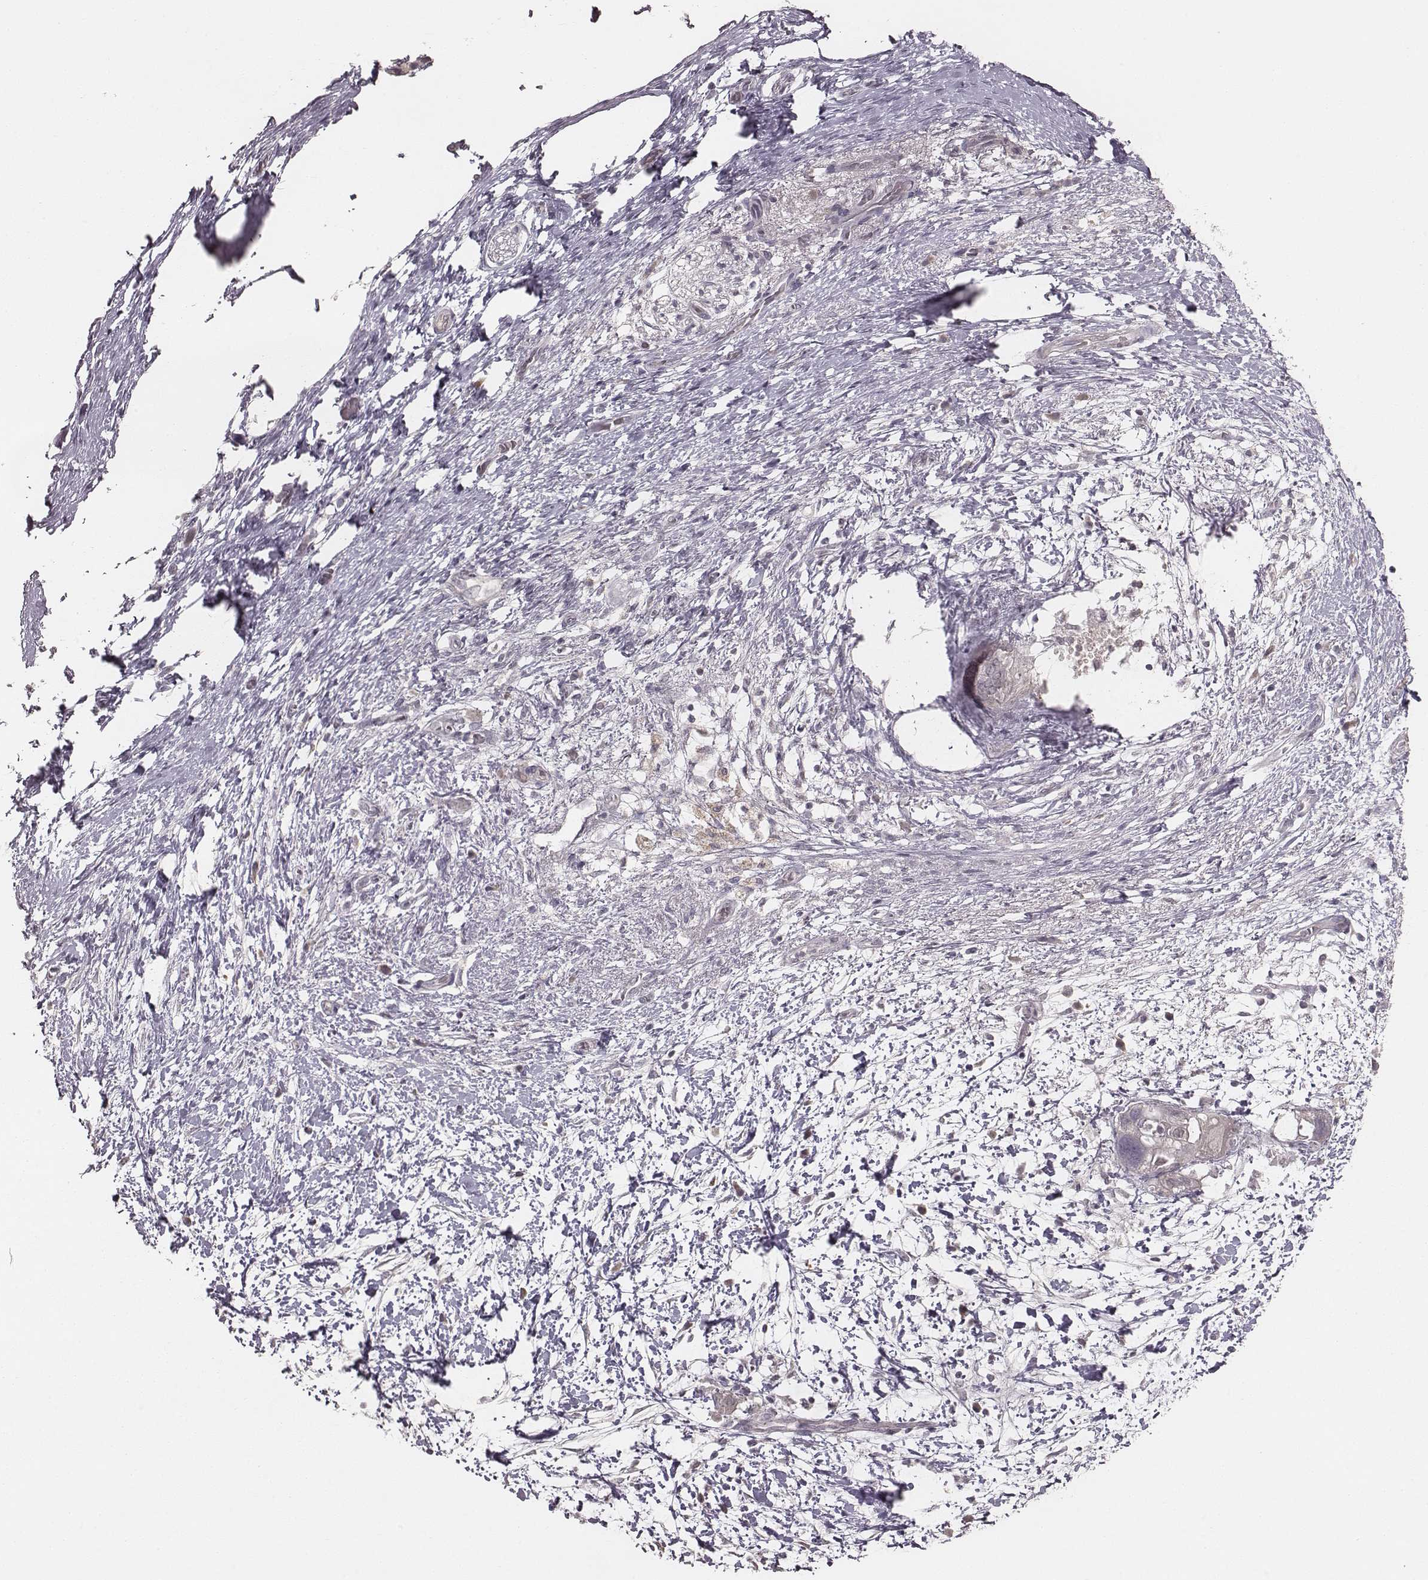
{"staining": {"intensity": "negative", "quantity": "none", "location": "none"}, "tissue": "pancreatic cancer", "cell_type": "Tumor cells", "image_type": "cancer", "snomed": [{"axis": "morphology", "description": "Adenocarcinoma, NOS"}, {"axis": "topography", "description": "Pancreas"}], "caption": "DAB (3,3'-diaminobenzidine) immunohistochemical staining of pancreatic cancer exhibits no significant staining in tumor cells.", "gene": "LY6K", "patient": {"sex": "female", "age": 72}}